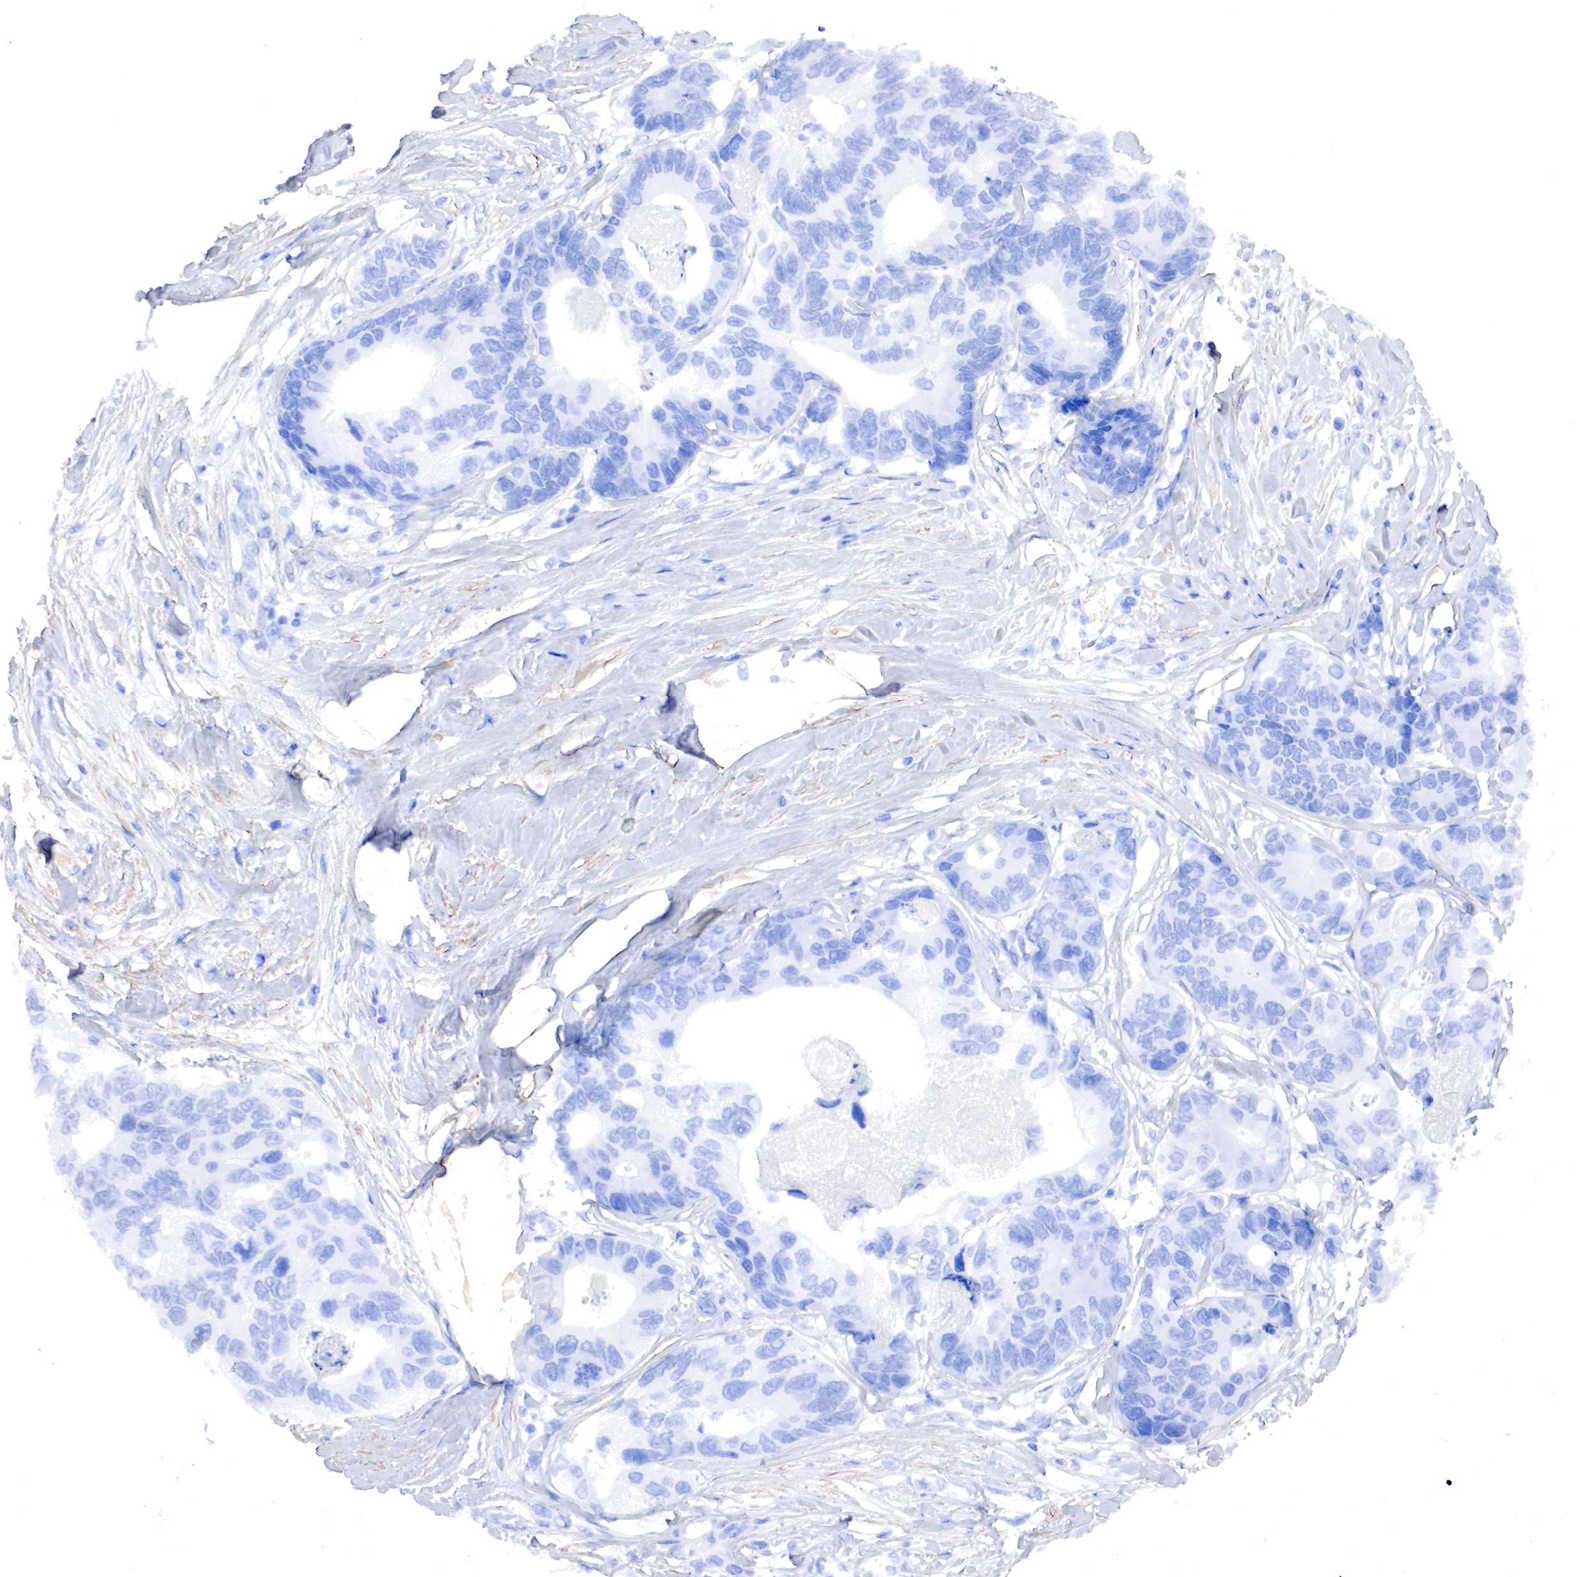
{"staining": {"intensity": "negative", "quantity": "none", "location": "none"}, "tissue": "colorectal cancer", "cell_type": "Tumor cells", "image_type": "cancer", "snomed": [{"axis": "morphology", "description": "Adenocarcinoma, NOS"}, {"axis": "topography", "description": "Colon"}], "caption": "Histopathology image shows no protein staining in tumor cells of colorectal cancer tissue. (DAB (3,3'-diaminobenzidine) immunohistochemistry, high magnification).", "gene": "TPM1", "patient": {"sex": "female", "age": 86}}